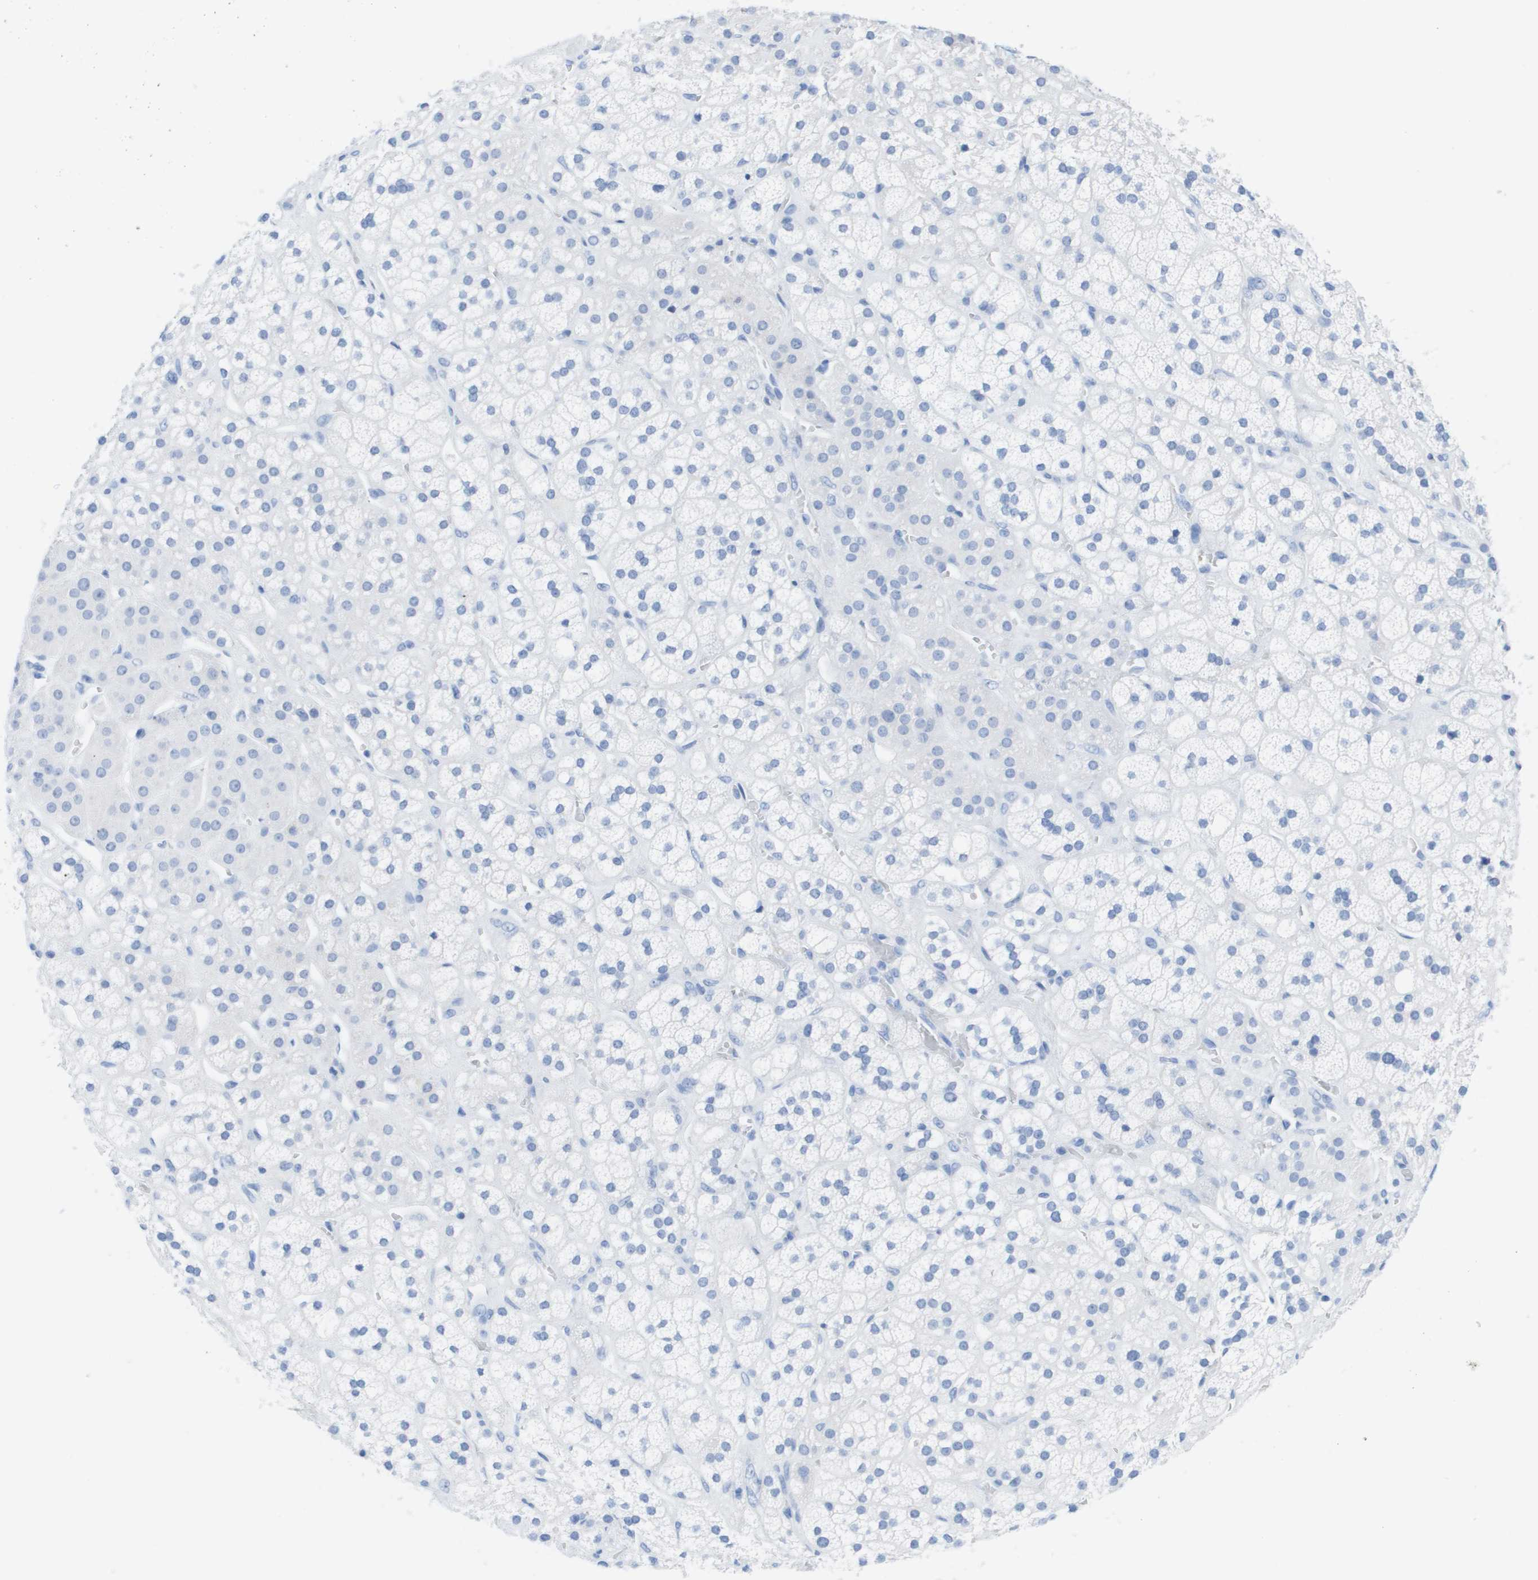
{"staining": {"intensity": "negative", "quantity": "none", "location": "none"}, "tissue": "adrenal gland", "cell_type": "Glandular cells", "image_type": "normal", "snomed": [{"axis": "morphology", "description": "Normal tissue, NOS"}, {"axis": "topography", "description": "Adrenal gland"}], "caption": "Immunohistochemistry (IHC) histopathology image of unremarkable adrenal gland stained for a protein (brown), which demonstrates no positivity in glandular cells. (DAB immunohistochemistry (IHC) with hematoxylin counter stain).", "gene": "KCNA3", "patient": {"sex": "male", "age": 56}}